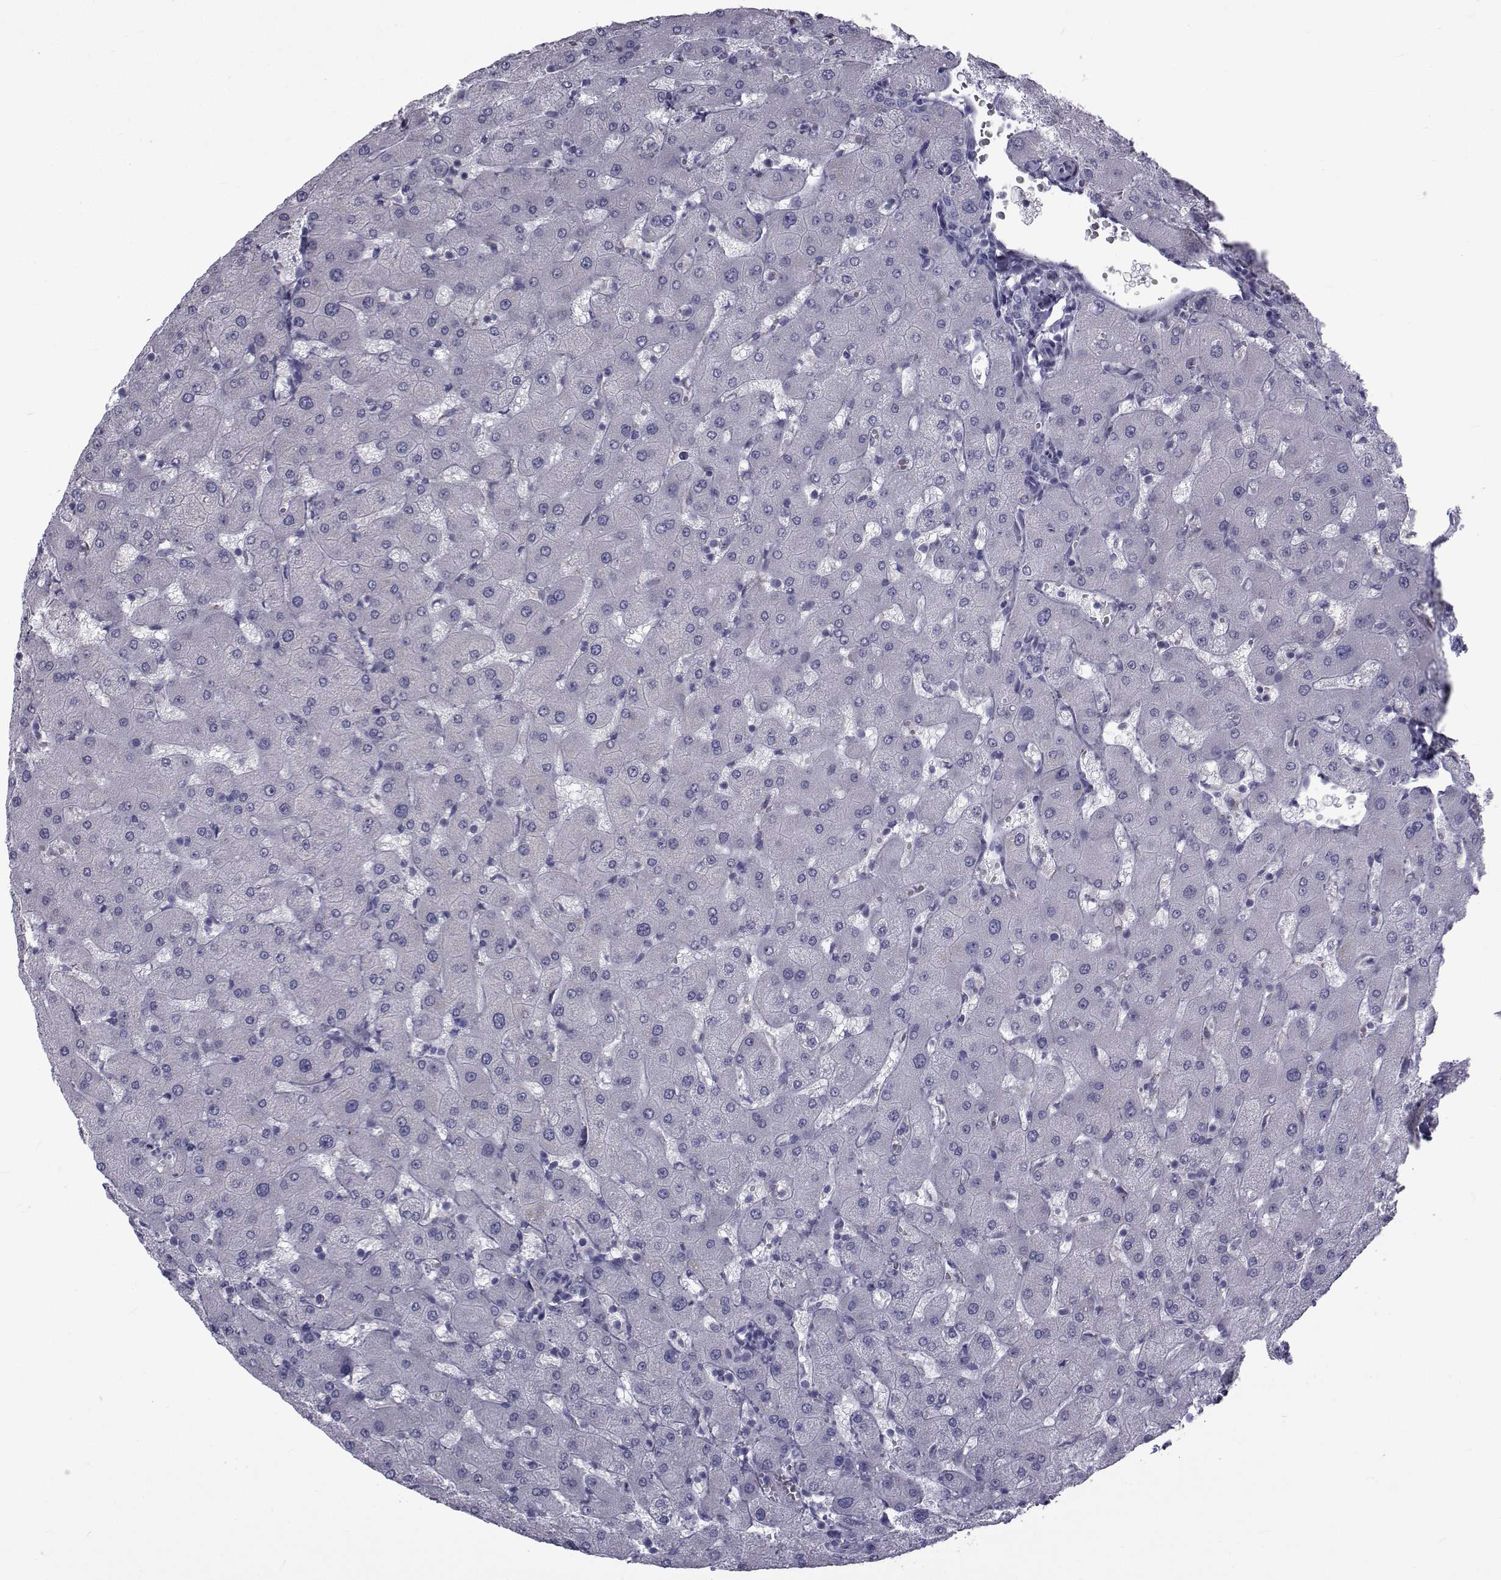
{"staining": {"intensity": "negative", "quantity": "none", "location": "none"}, "tissue": "liver", "cell_type": "Cholangiocytes", "image_type": "normal", "snomed": [{"axis": "morphology", "description": "Normal tissue, NOS"}, {"axis": "topography", "description": "Liver"}], "caption": "Immunohistochemistry histopathology image of unremarkable liver: liver stained with DAB demonstrates no significant protein positivity in cholangiocytes. The staining is performed using DAB brown chromogen with nuclei counter-stained in using hematoxylin.", "gene": "FDXR", "patient": {"sex": "female", "age": 63}}